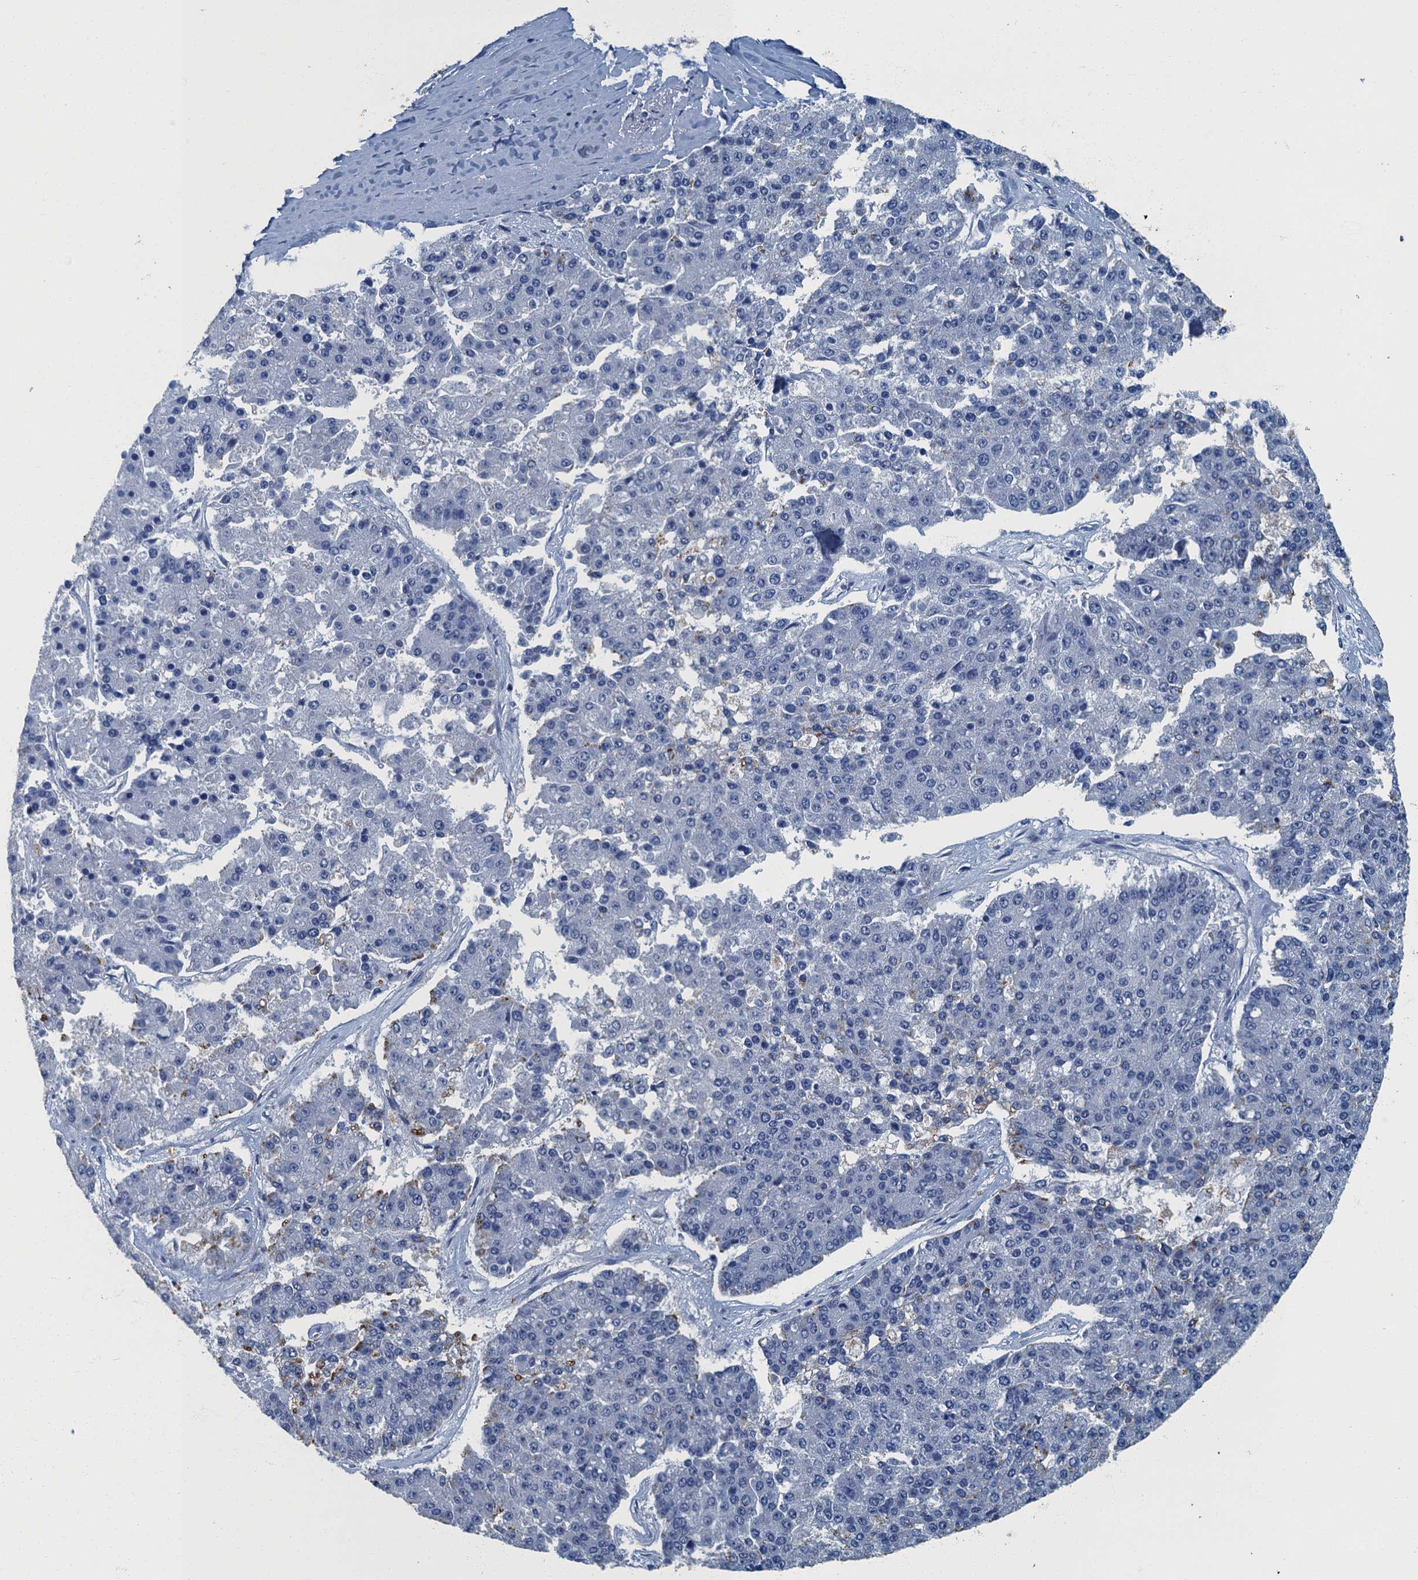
{"staining": {"intensity": "negative", "quantity": "none", "location": "none"}, "tissue": "pancreatic cancer", "cell_type": "Tumor cells", "image_type": "cancer", "snomed": [{"axis": "morphology", "description": "Adenocarcinoma, NOS"}, {"axis": "topography", "description": "Pancreas"}], "caption": "IHC of human pancreatic cancer demonstrates no staining in tumor cells. (Immunohistochemistry, brightfield microscopy, high magnification).", "gene": "GADL1", "patient": {"sex": "male", "age": 50}}